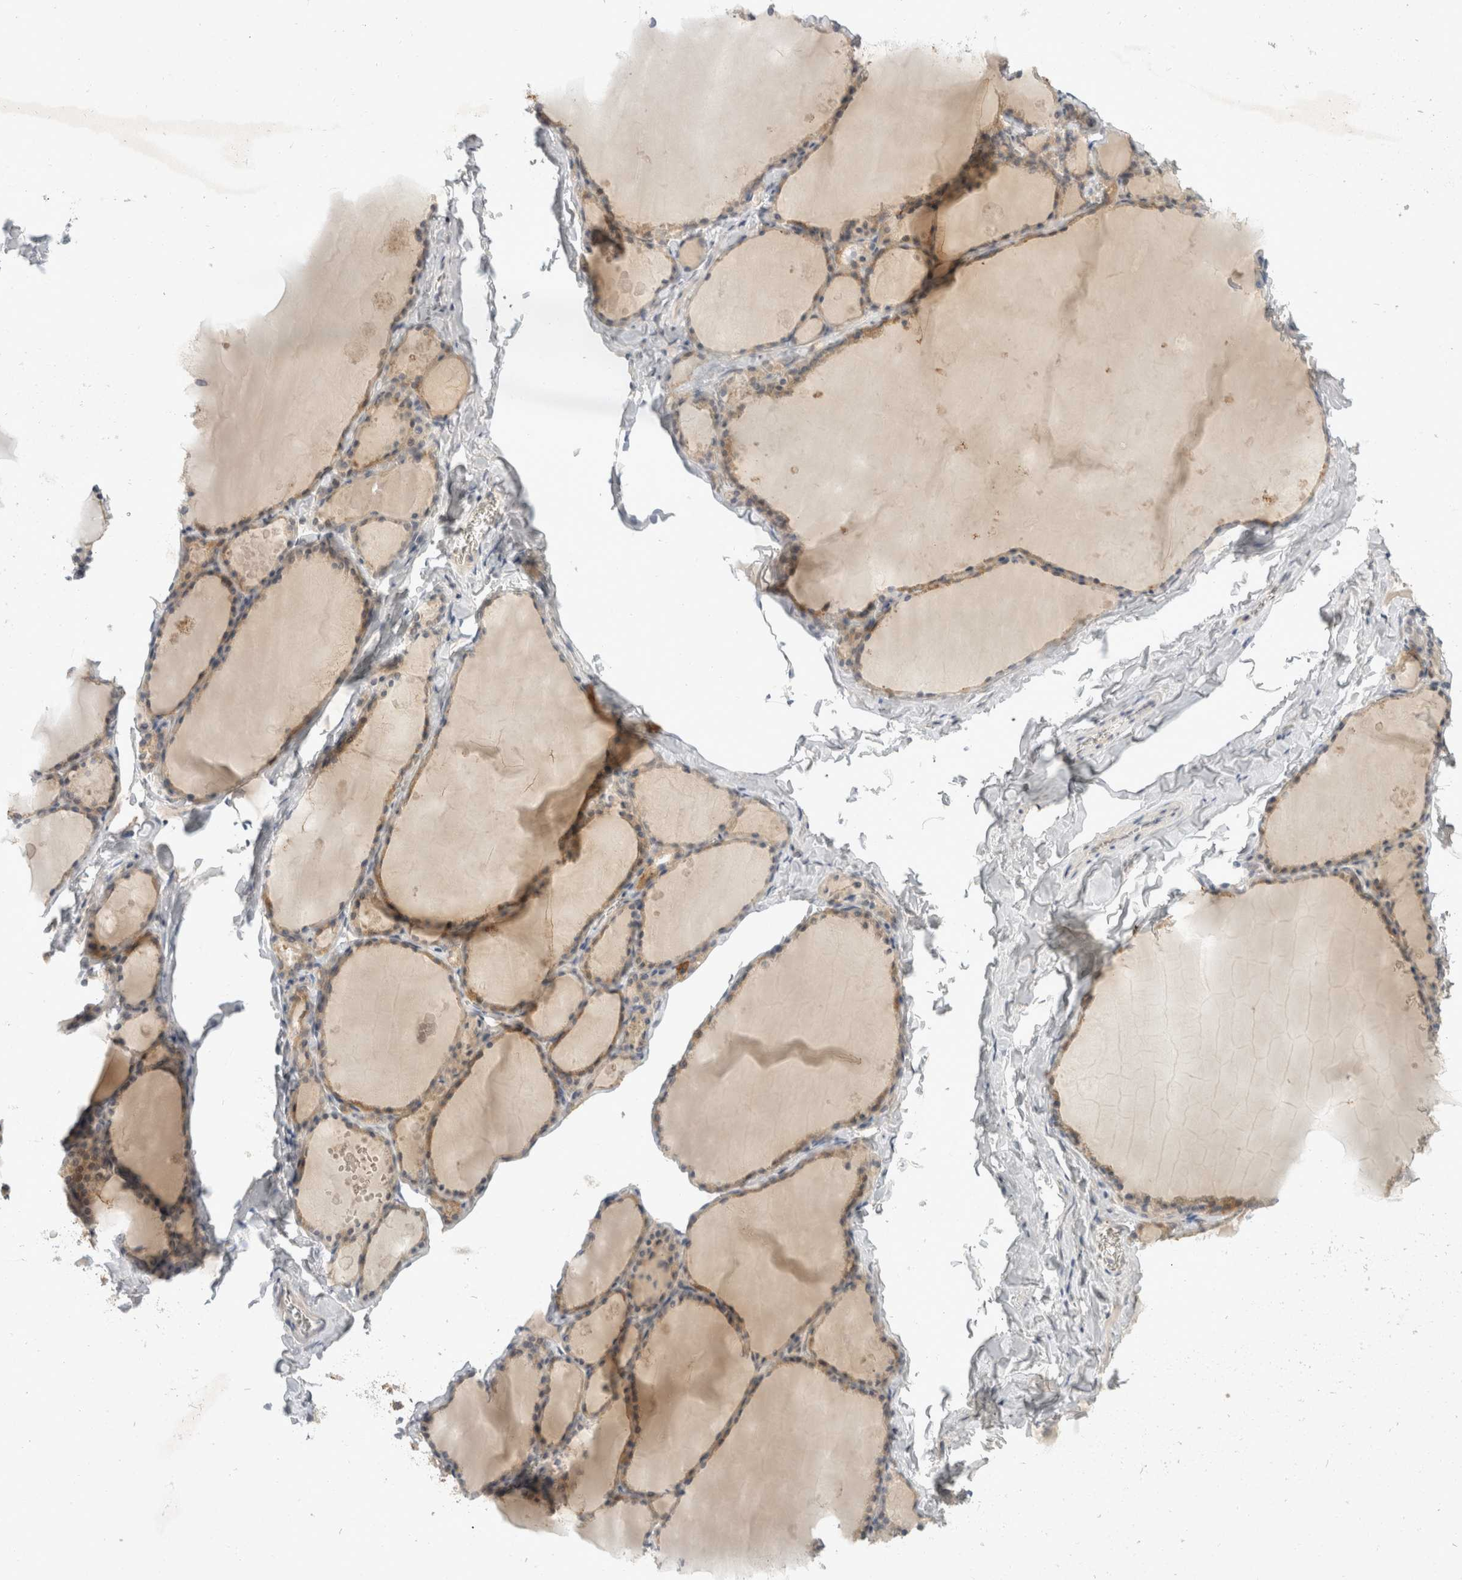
{"staining": {"intensity": "moderate", "quantity": ">75%", "location": "cytoplasmic/membranous"}, "tissue": "thyroid gland", "cell_type": "Glandular cells", "image_type": "normal", "snomed": [{"axis": "morphology", "description": "Normal tissue, NOS"}, {"axis": "topography", "description": "Thyroid gland"}], "caption": "IHC micrograph of unremarkable thyroid gland: human thyroid gland stained using IHC exhibits medium levels of moderate protein expression localized specifically in the cytoplasmic/membranous of glandular cells, appearing as a cytoplasmic/membranous brown color.", "gene": "TOM1L2", "patient": {"sex": "male", "age": 56}}